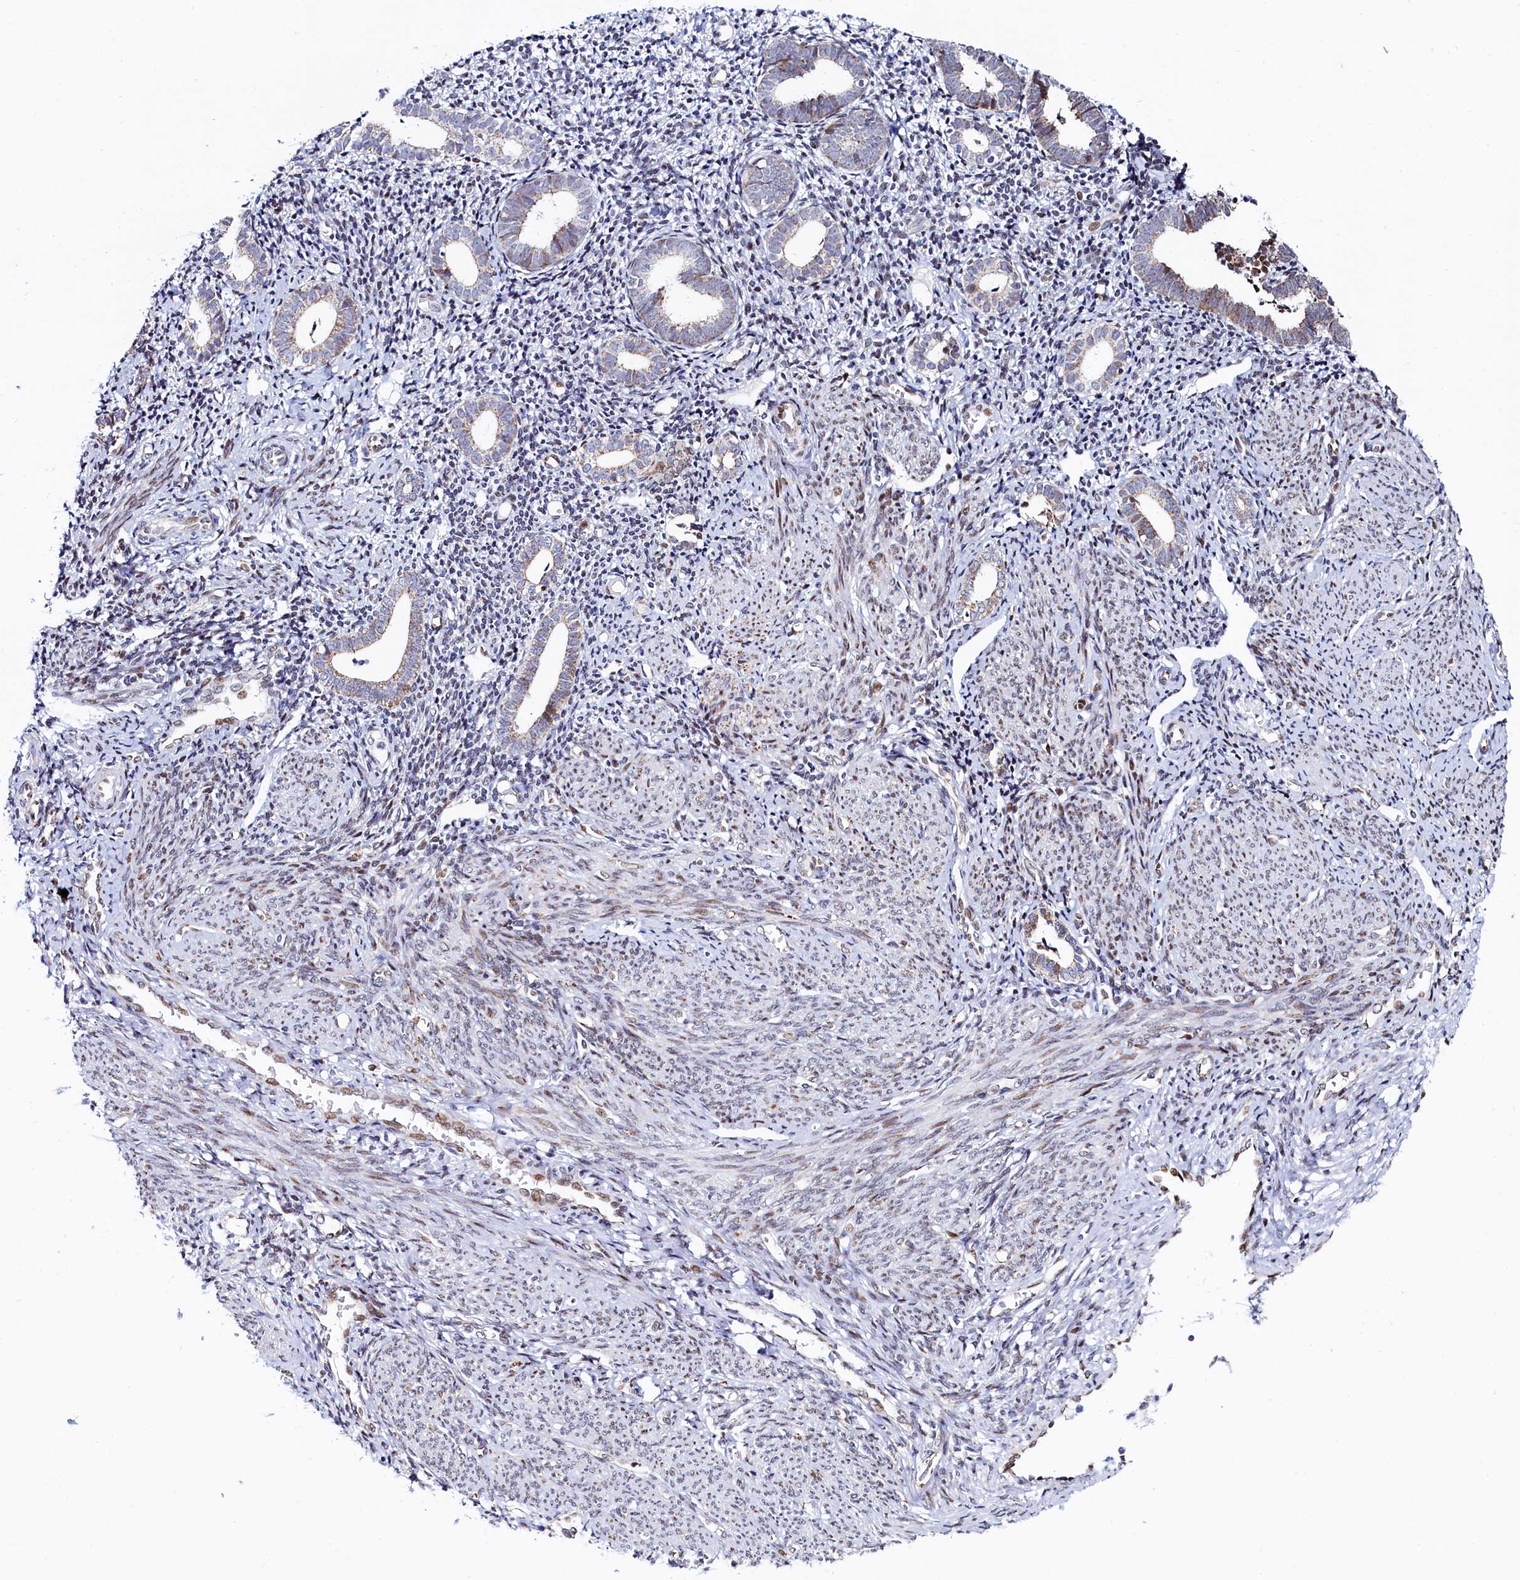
{"staining": {"intensity": "moderate", "quantity": "<25%", "location": "nuclear"}, "tissue": "endometrium", "cell_type": "Cells in endometrial stroma", "image_type": "normal", "snomed": [{"axis": "morphology", "description": "Normal tissue, NOS"}, {"axis": "topography", "description": "Endometrium"}], "caption": "The image displays a brown stain indicating the presence of a protein in the nuclear of cells in endometrial stroma in endometrium. The staining was performed using DAB (3,3'-diaminobenzidine), with brown indicating positive protein expression. Nuclei are stained blue with hematoxylin.", "gene": "HDGFL3", "patient": {"sex": "female", "age": 56}}